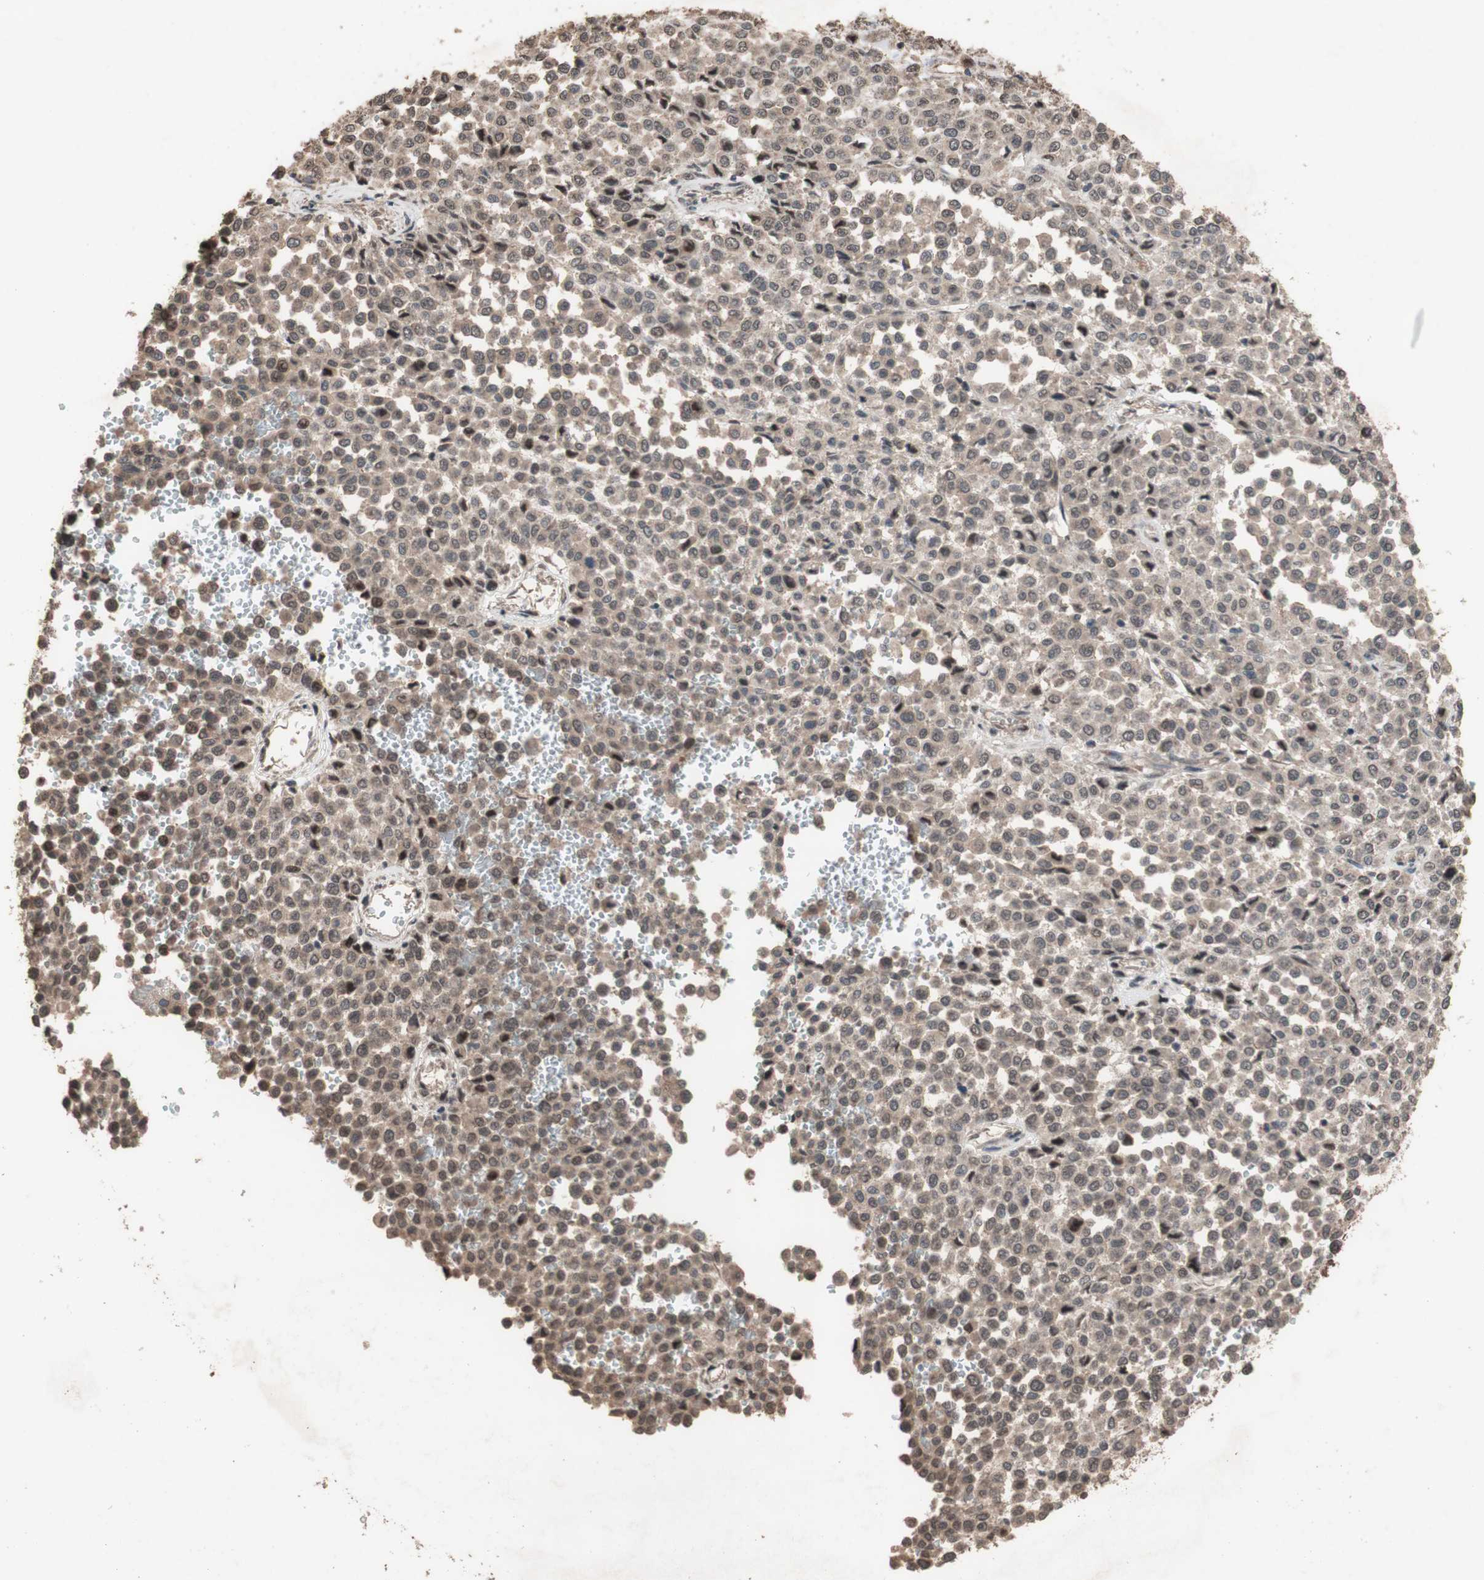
{"staining": {"intensity": "moderate", "quantity": ">75%", "location": "cytoplasmic/membranous"}, "tissue": "melanoma", "cell_type": "Tumor cells", "image_type": "cancer", "snomed": [{"axis": "morphology", "description": "Malignant melanoma, Metastatic site"}, {"axis": "topography", "description": "Pancreas"}], "caption": "Immunohistochemistry (IHC) staining of malignant melanoma (metastatic site), which exhibits medium levels of moderate cytoplasmic/membranous positivity in approximately >75% of tumor cells indicating moderate cytoplasmic/membranous protein positivity. The staining was performed using DAB (brown) for protein detection and nuclei were counterstained in hematoxylin (blue).", "gene": "KANSL1", "patient": {"sex": "female", "age": 30}}